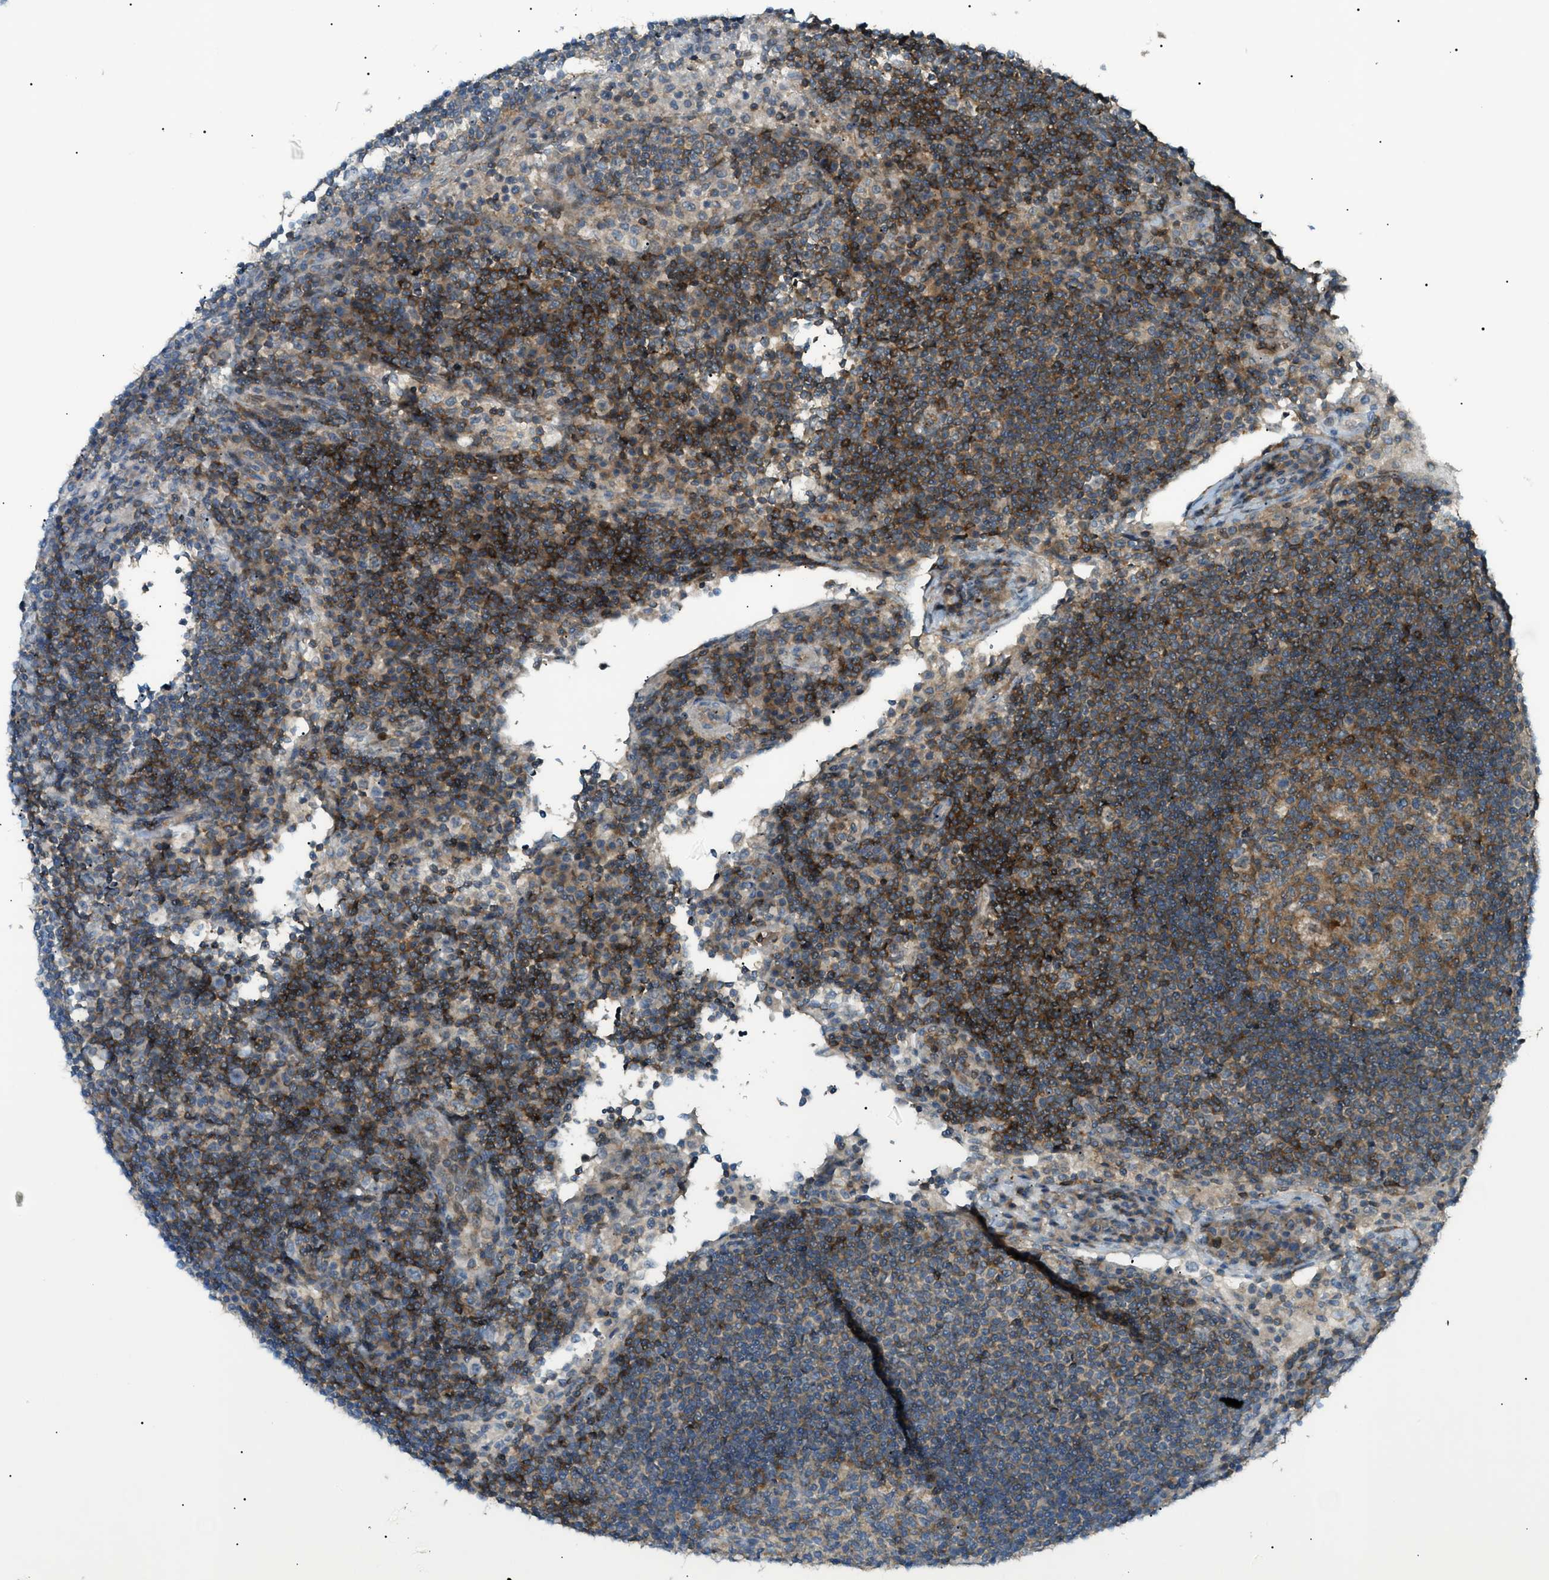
{"staining": {"intensity": "moderate", "quantity": ">75%", "location": "cytoplasmic/membranous"}, "tissue": "lymph node", "cell_type": "Germinal center cells", "image_type": "normal", "snomed": [{"axis": "morphology", "description": "Normal tissue, NOS"}, {"axis": "topography", "description": "Lymph node"}], "caption": "Immunohistochemical staining of unremarkable human lymph node displays moderate cytoplasmic/membranous protein positivity in approximately >75% of germinal center cells.", "gene": "GRK6", "patient": {"sex": "female", "age": 53}}